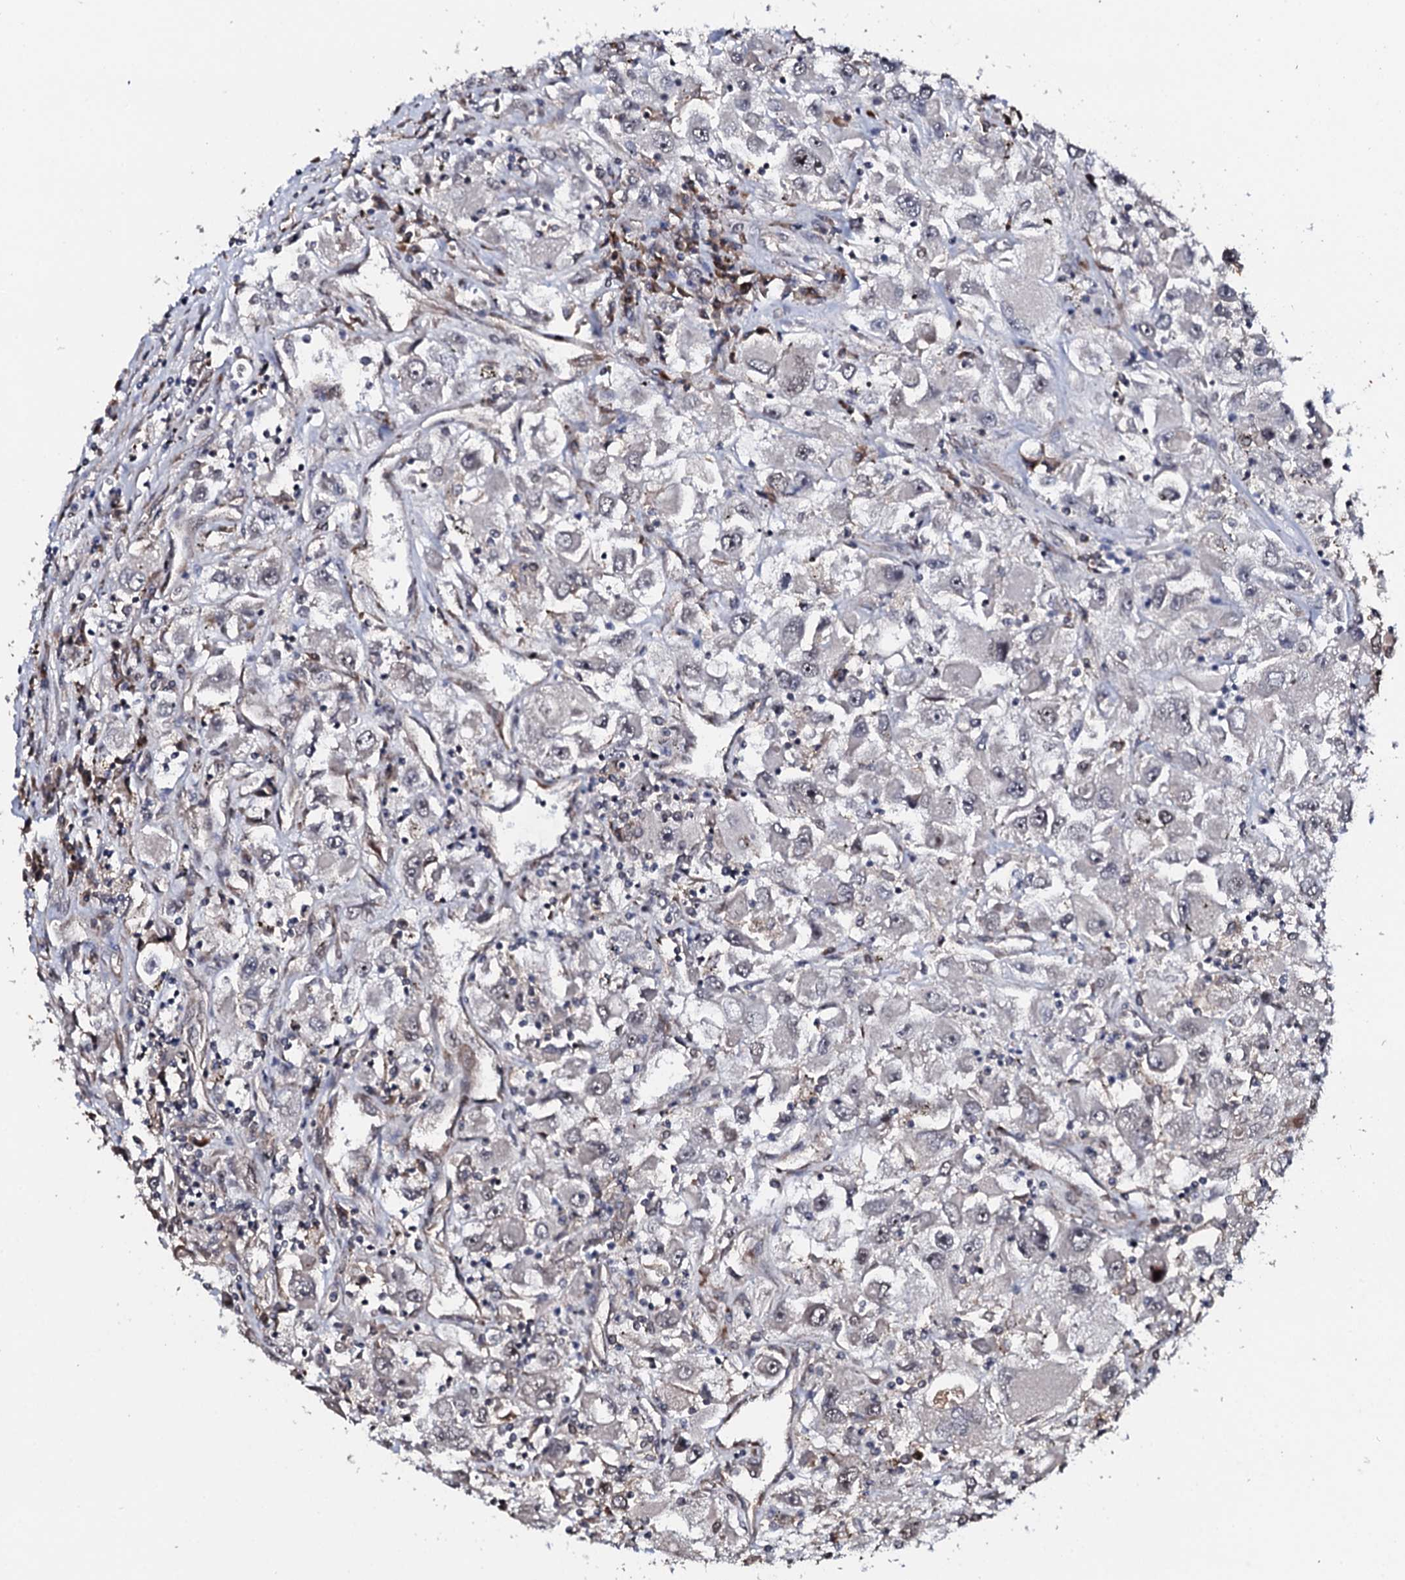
{"staining": {"intensity": "negative", "quantity": "none", "location": "none"}, "tissue": "renal cancer", "cell_type": "Tumor cells", "image_type": "cancer", "snomed": [{"axis": "morphology", "description": "Adenocarcinoma, NOS"}, {"axis": "topography", "description": "Kidney"}], "caption": "Human renal cancer (adenocarcinoma) stained for a protein using IHC exhibits no staining in tumor cells.", "gene": "FAM111A", "patient": {"sex": "female", "age": 52}}